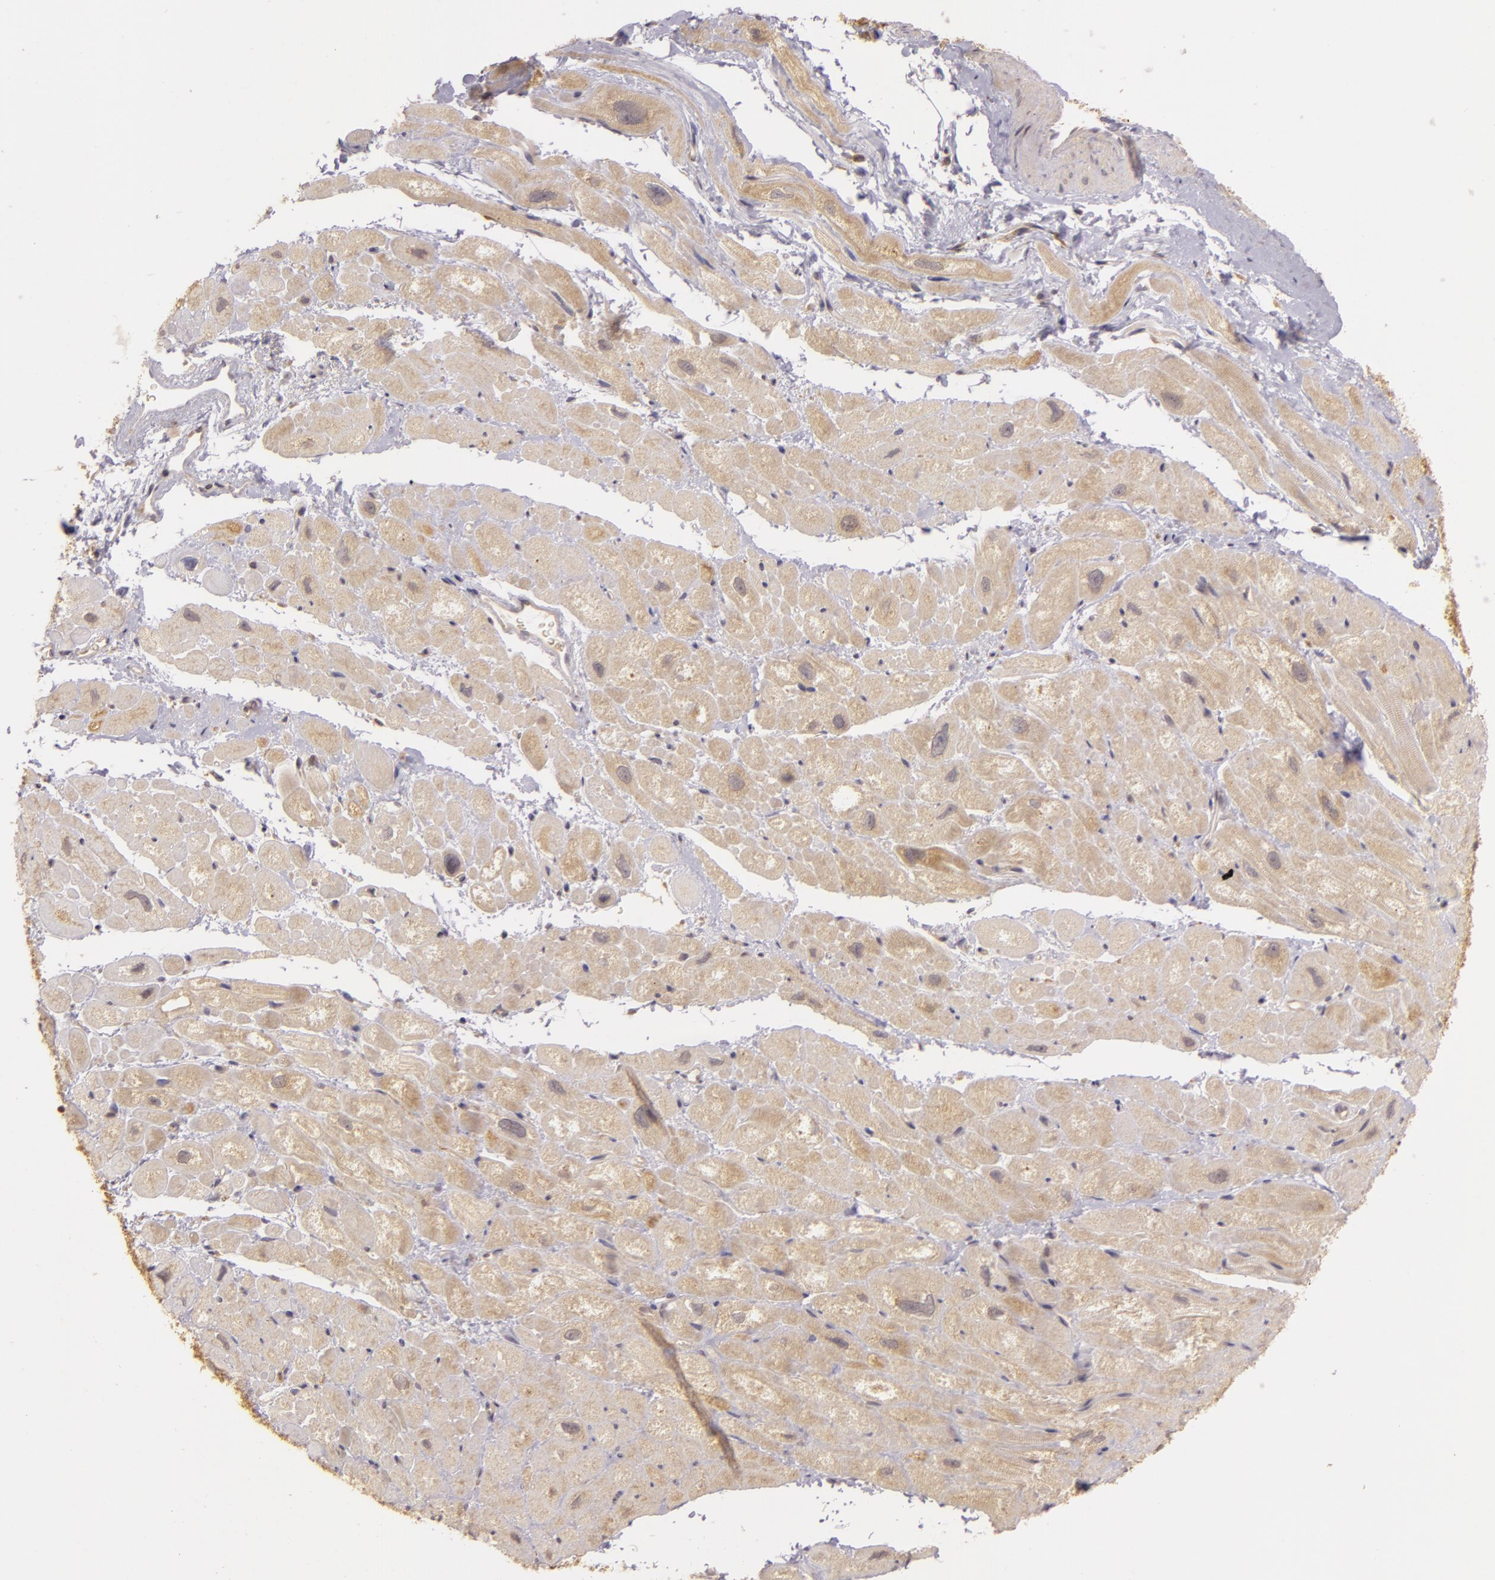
{"staining": {"intensity": "weak", "quantity": ">75%", "location": "cytoplasmic/membranous"}, "tissue": "heart muscle", "cell_type": "Cardiomyocytes", "image_type": "normal", "snomed": [{"axis": "morphology", "description": "Normal tissue, NOS"}, {"axis": "topography", "description": "Heart"}], "caption": "Heart muscle was stained to show a protein in brown. There is low levels of weak cytoplasmic/membranous staining in approximately >75% of cardiomyocytes. The staining was performed using DAB, with brown indicating positive protein expression. Nuclei are stained blue with hematoxylin.", "gene": "PPP1R3F", "patient": {"sex": "male", "age": 49}}